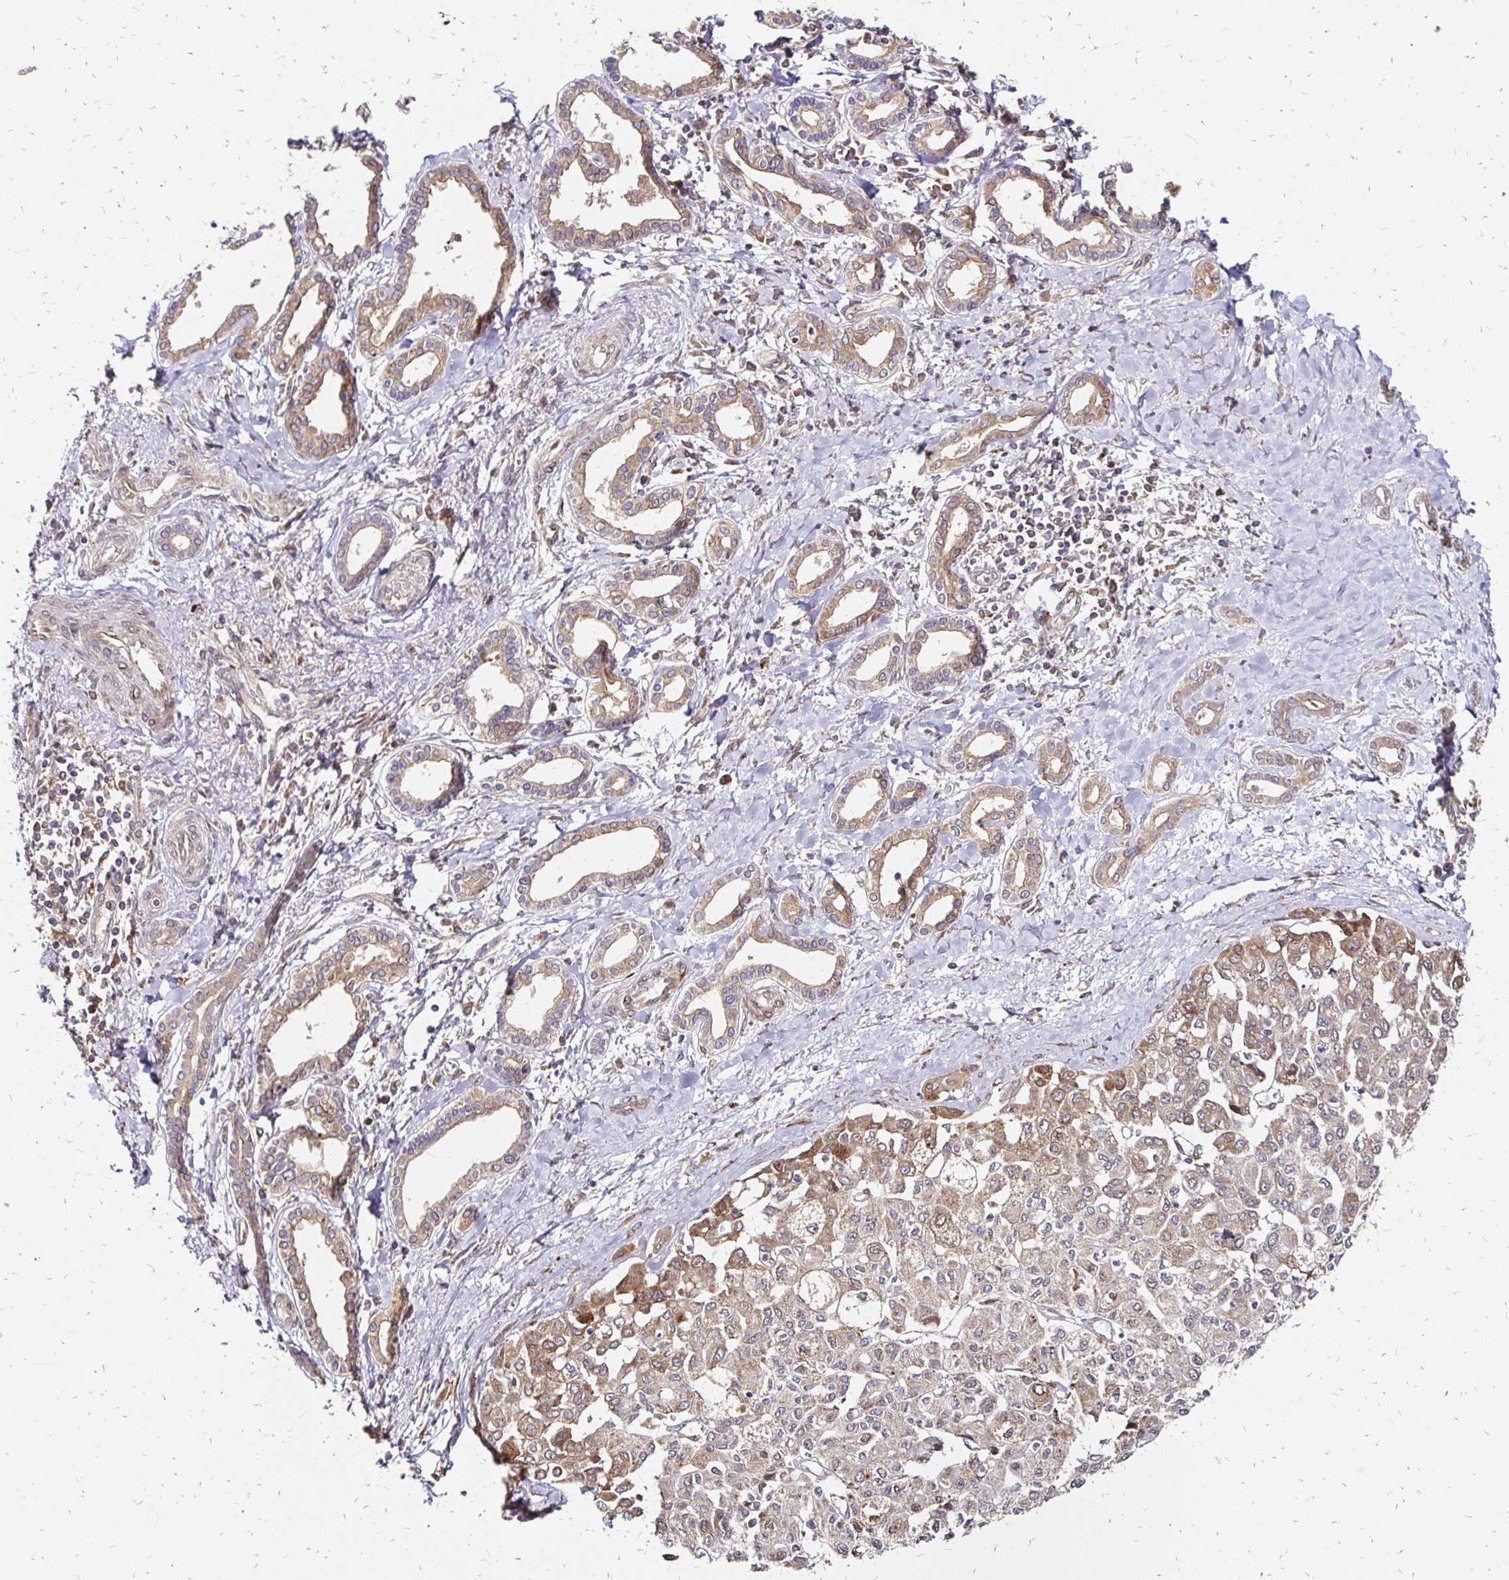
{"staining": {"intensity": "weak", "quantity": ">75%", "location": "cytoplasmic/membranous"}, "tissue": "liver cancer", "cell_type": "Tumor cells", "image_type": "cancer", "snomed": [{"axis": "morphology", "description": "Cholangiocarcinoma"}, {"axis": "topography", "description": "Liver"}], "caption": "Immunohistochemical staining of cholangiocarcinoma (liver) shows low levels of weak cytoplasmic/membranous expression in approximately >75% of tumor cells.", "gene": "ZW10", "patient": {"sex": "female", "age": 77}}